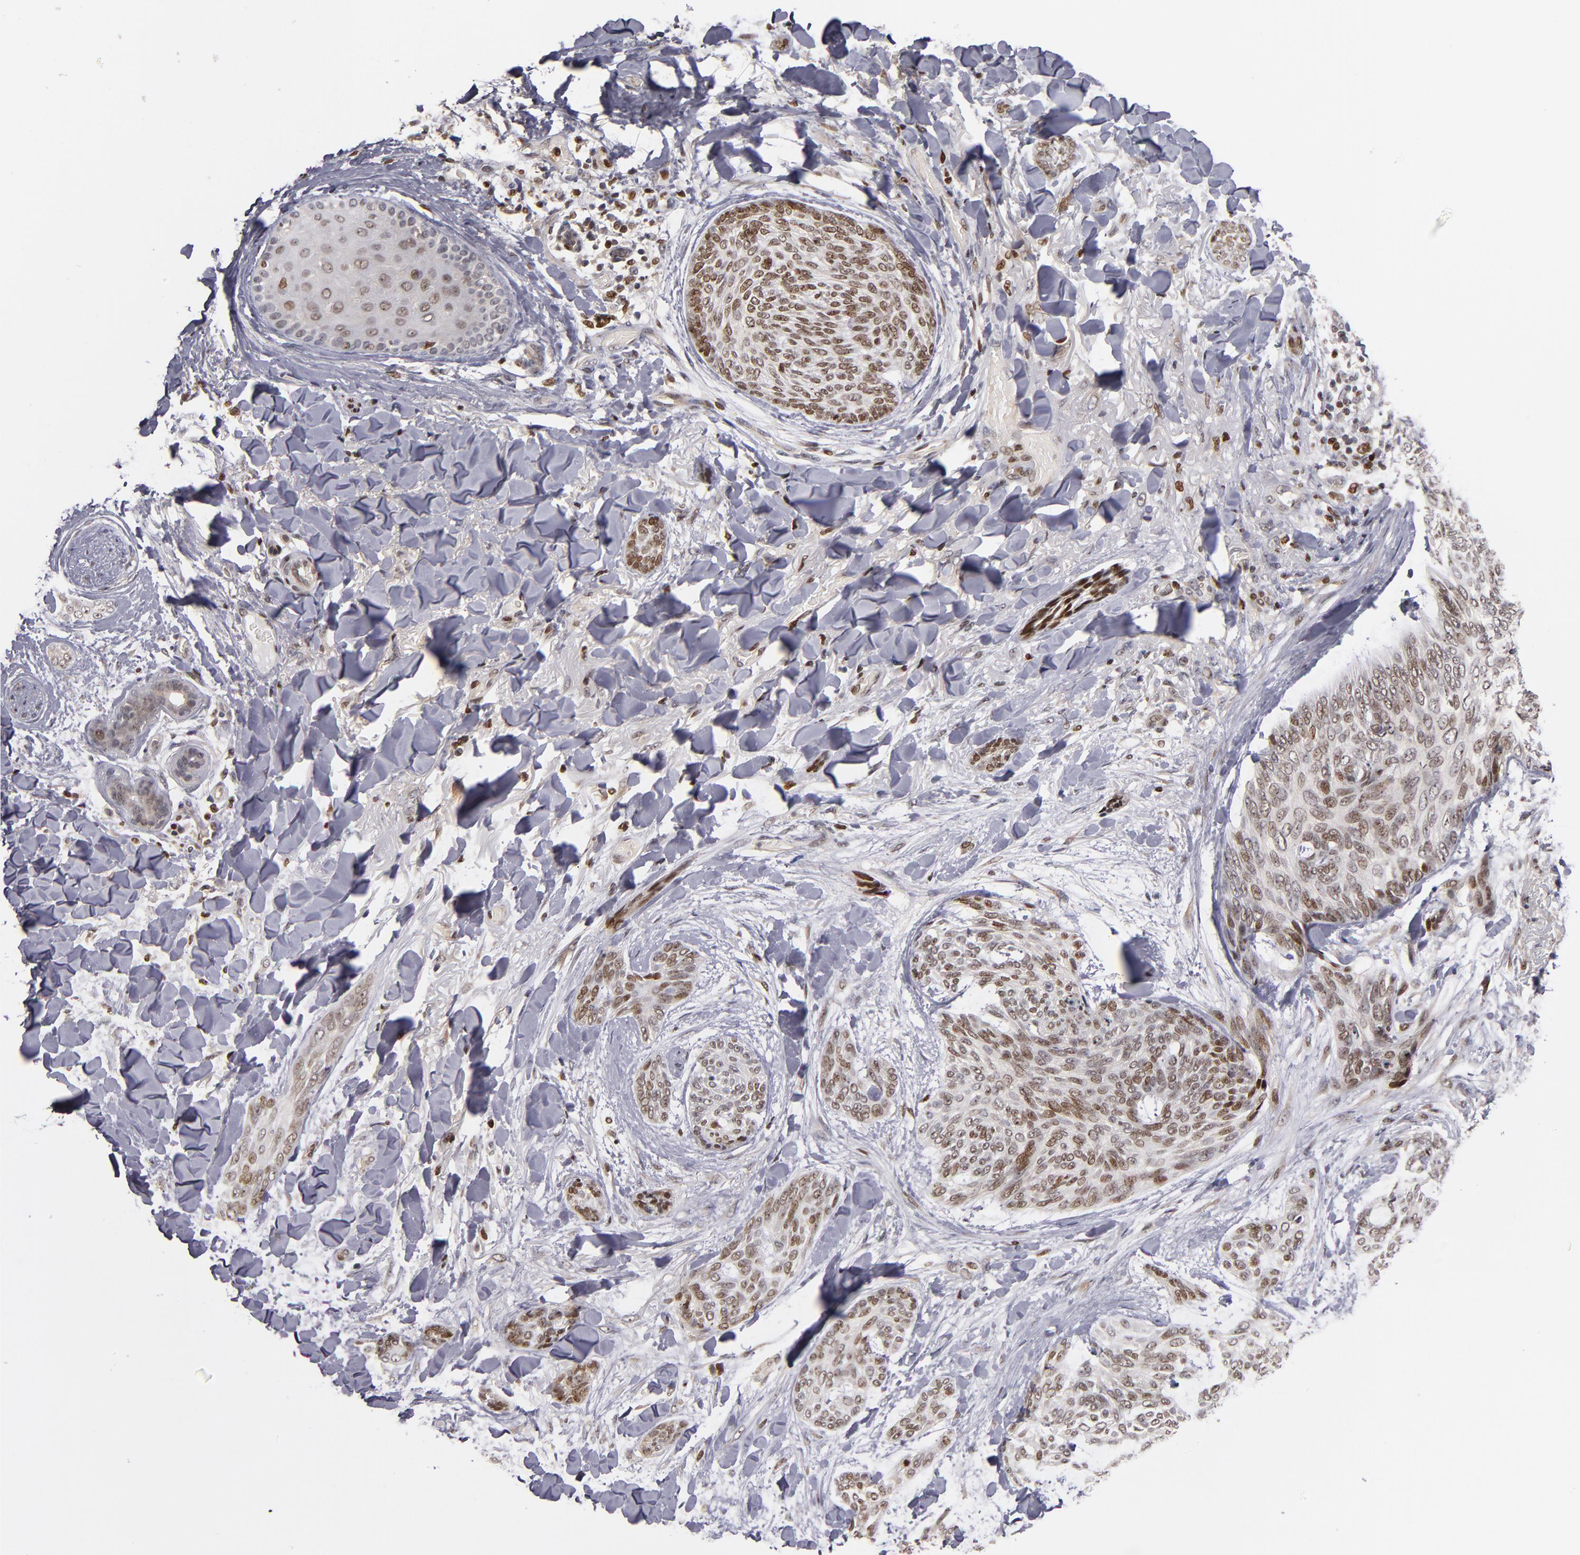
{"staining": {"intensity": "moderate", "quantity": ">75%", "location": "nuclear"}, "tissue": "skin cancer", "cell_type": "Tumor cells", "image_type": "cancer", "snomed": [{"axis": "morphology", "description": "Normal tissue, NOS"}, {"axis": "morphology", "description": "Basal cell carcinoma"}, {"axis": "topography", "description": "Skin"}], "caption": "An immunohistochemistry (IHC) micrograph of tumor tissue is shown. Protein staining in brown highlights moderate nuclear positivity in skin basal cell carcinoma within tumor cells.", "gene": "KDM6A", "patient": {"sex": "female", "age": 71}}